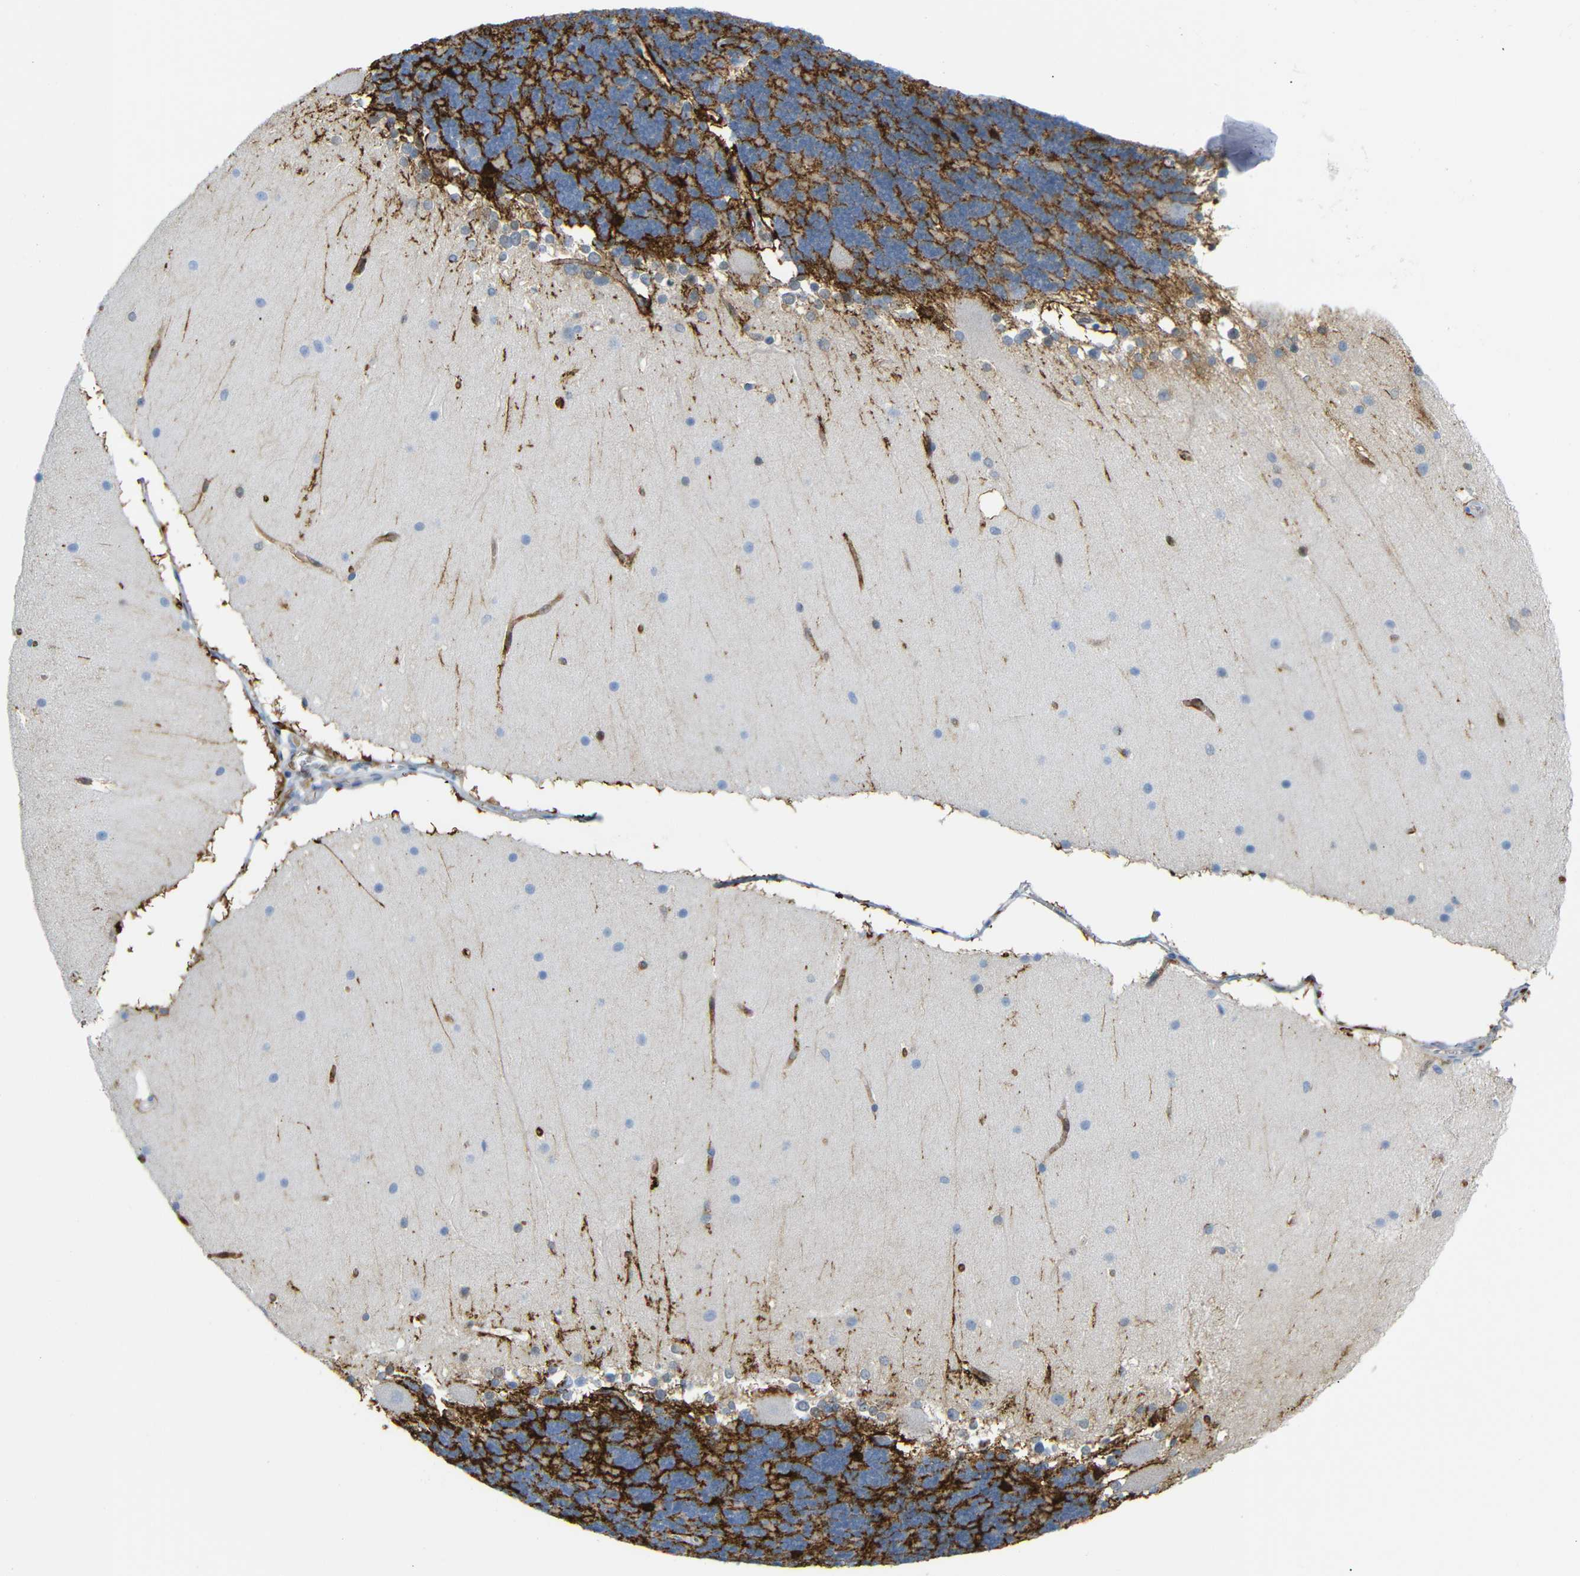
{"staining": {"intensity": "strong", "quantity": "25%-75%", "location": "cytoplasmic/membranous"}, "tissue": "cerebellum", "cell_type": "Cells in granular layer", "image_type": "normal", "snomed": [{"axis": "morphology", "description": "Normal tissue, NOS"}, {"axis": "topography", "description": "Cerebellum"}], "caption": "An immunohistochemistry (IHC) image of unremarkable tissue is shown. Protein staining in brown labels strong cytoplasmic/membranous positivity in cerebellum within cells in granular layer.", "gene": "MT1A", "patient": {"sex": "female", "age": 19}}